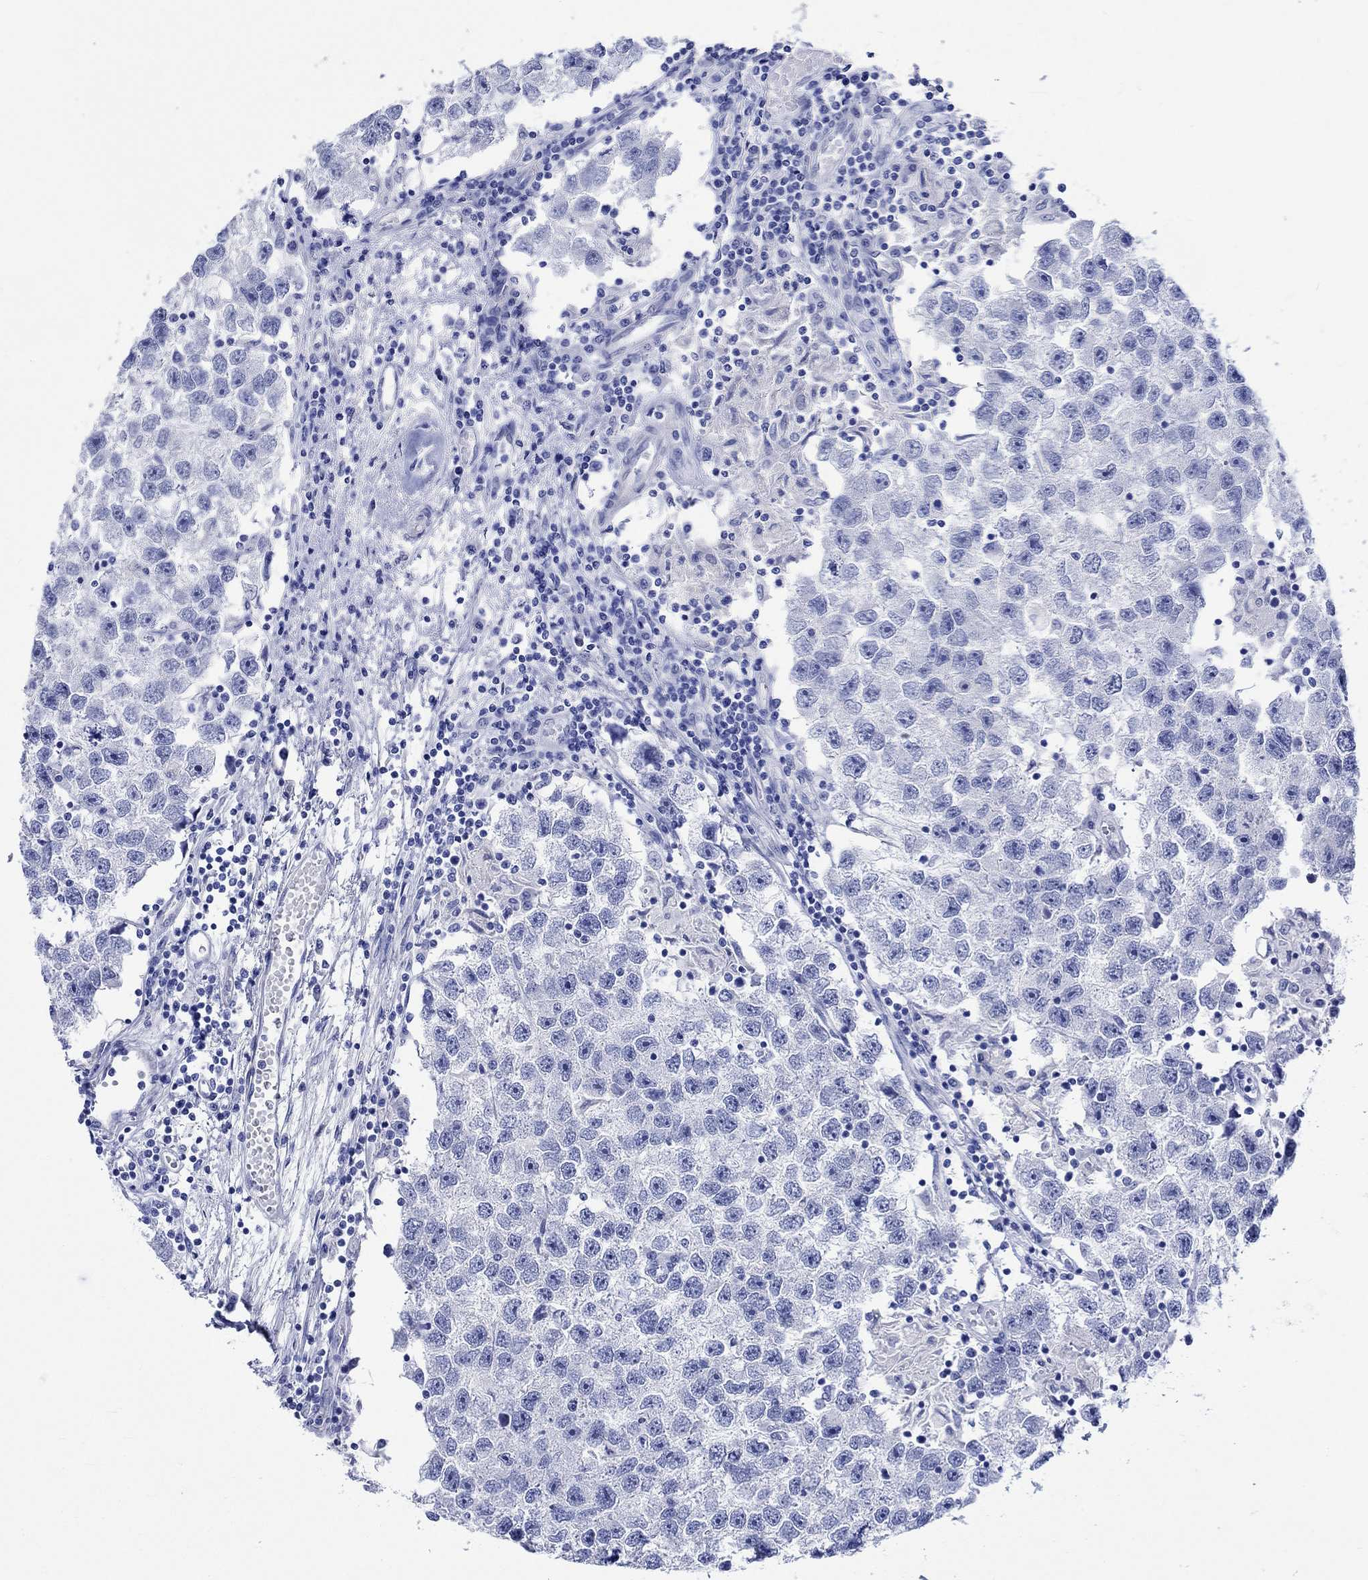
{"staining": {"intensity": "negative", "quantity": "none", "location": "none"}, "tissue": "testis cancer", "cell_type": "Tumor cells", "image_type": "cancer", "snomed": [{"axis": "morphology", "description": "Seminoma, NOS"}, {"axis": "topography", "description": "Testis"}], "caption": "The immunohistochemistry histopathology image has no significant expression in tumor cells of testis cancer tissue. Brightfield microscopy of IHC stained with DAB (brown) and hematoxylin (blue), captured at high magnification.", "gene": "HARBI1", "patient": {"sex": "male", "age": 26}}